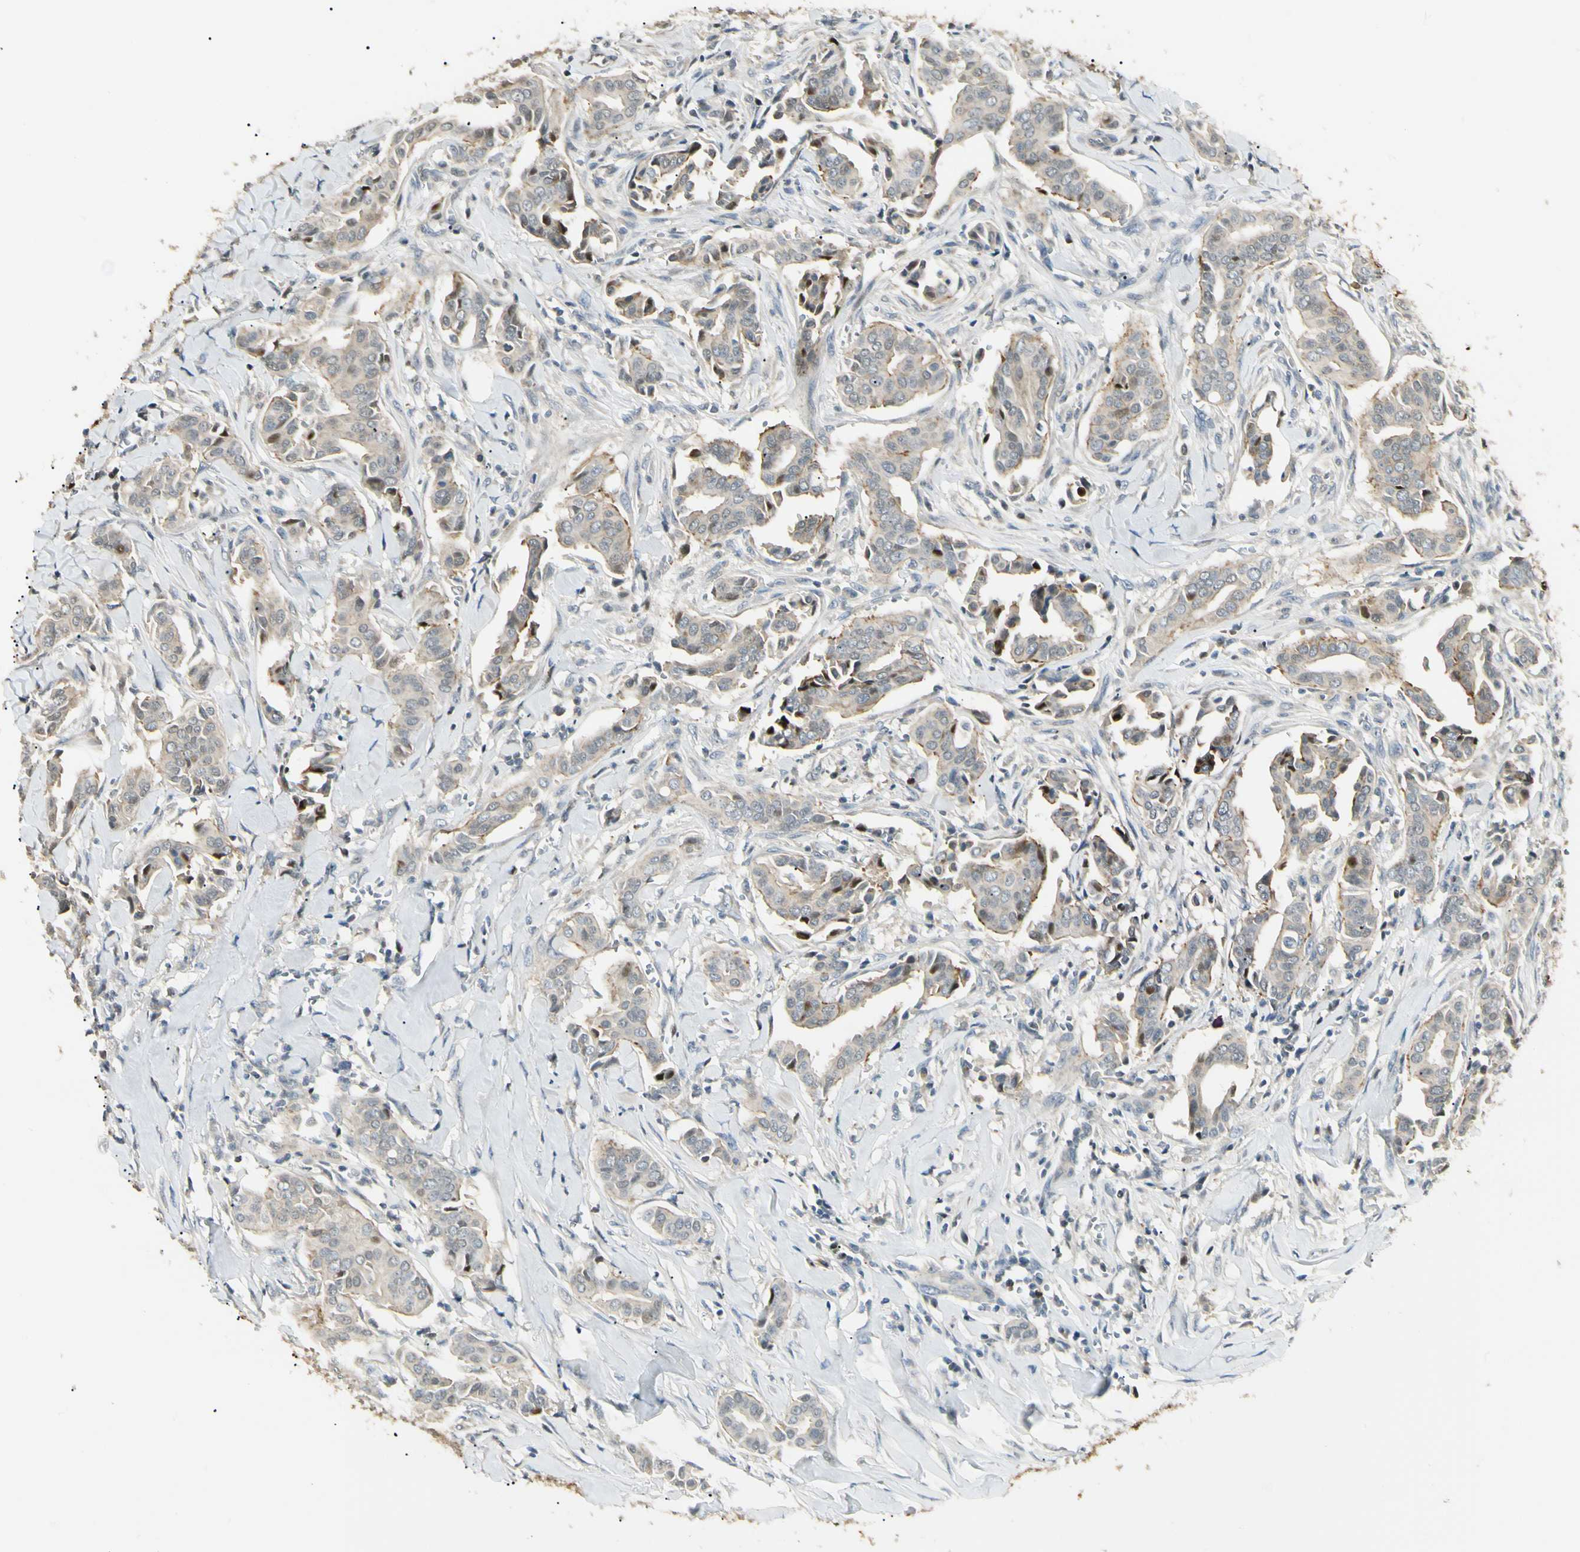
{"staining": {"intensity": "weak", "quantity": "25%-75%", "location": "cytoplasmic/membranous"}, "tissue": "head and neck cancer", "cell_type": "Tumor cells", "image_type": "cancer", "snomed": [{"axis": "morphology", "description": "Adenocarcinoma, NOS"}, {"axis": "topography", "description": "Salivary gland"}, {"axis": "topography", "description": "Head-Neck"}], "caption": "Immunohistochemistry (IHC) histopathology image of neoplastic tissue: head and neck cancer (adenocarcinoma) stained using immunohistochemistry (IHC) demonstrates low levels of weak protein expression localized specifically in the cytoplasmic/membranous of tumor cells, appearing as a cytoplasmic/membranous brown color.", "gene": "P3H2", "patient": {"sex": "female", "age": 59}}